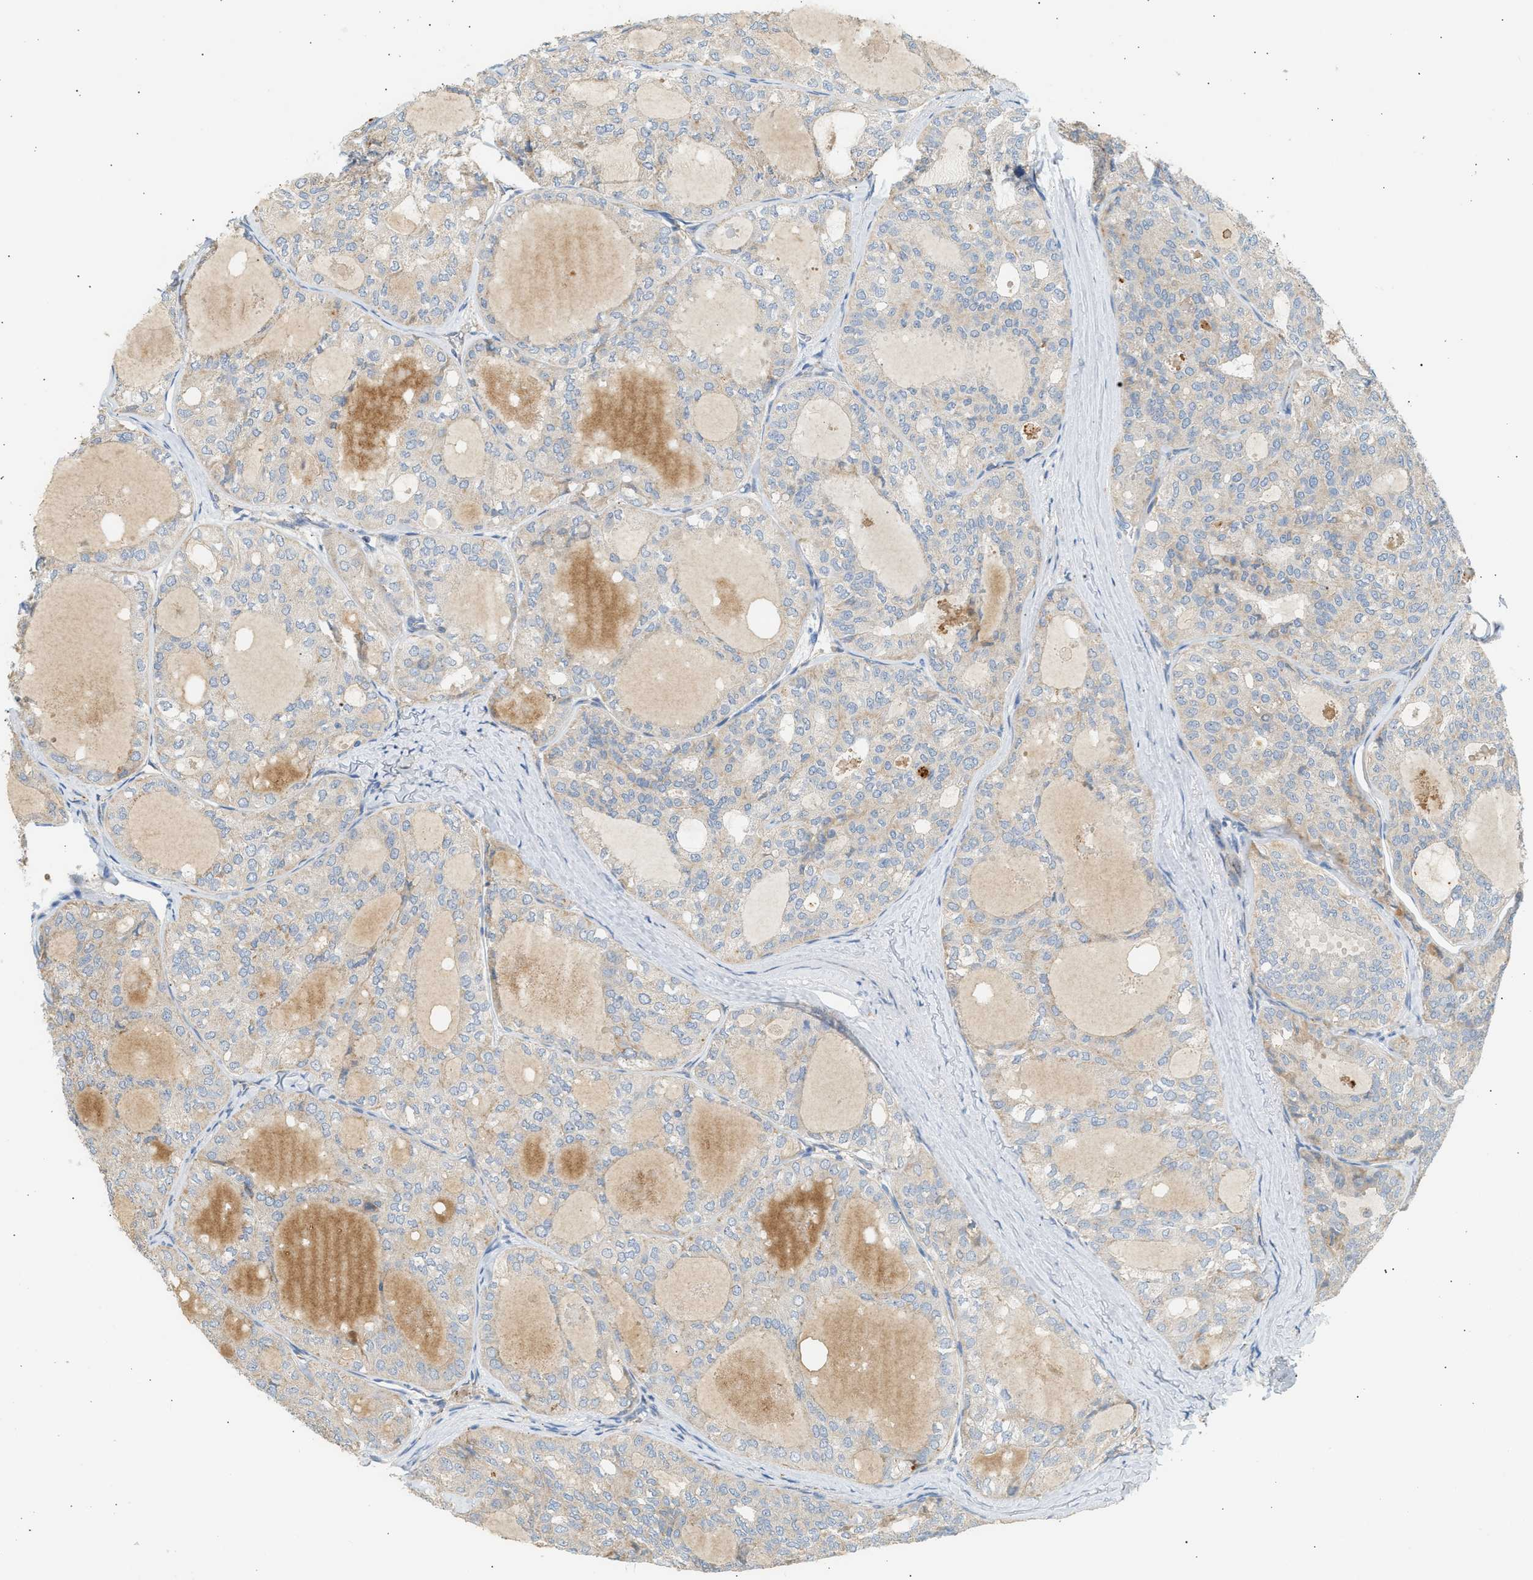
{"staining": {"intensity": "weak", "quantity": "<25%", "location": "cytoplasmic/membranous"}, "tissue": "thyroid cancer", "cell_type": "Tumor cells", "image_type": "cancer", "snomed": [{"axis": "morphology", "description": "Follicular adenoma carcinoma, NOS"}, {"axis": "topography", "description": "Thyroid gland"}], "caption": "This is an immunohistochemistry photomicrograph of human thyroid cancer (follicular adenoma carcinoma). There is no positivity in tumor cells.", "gene": "ENTHD1", "patient": {"sex": "male", "age": 75}}